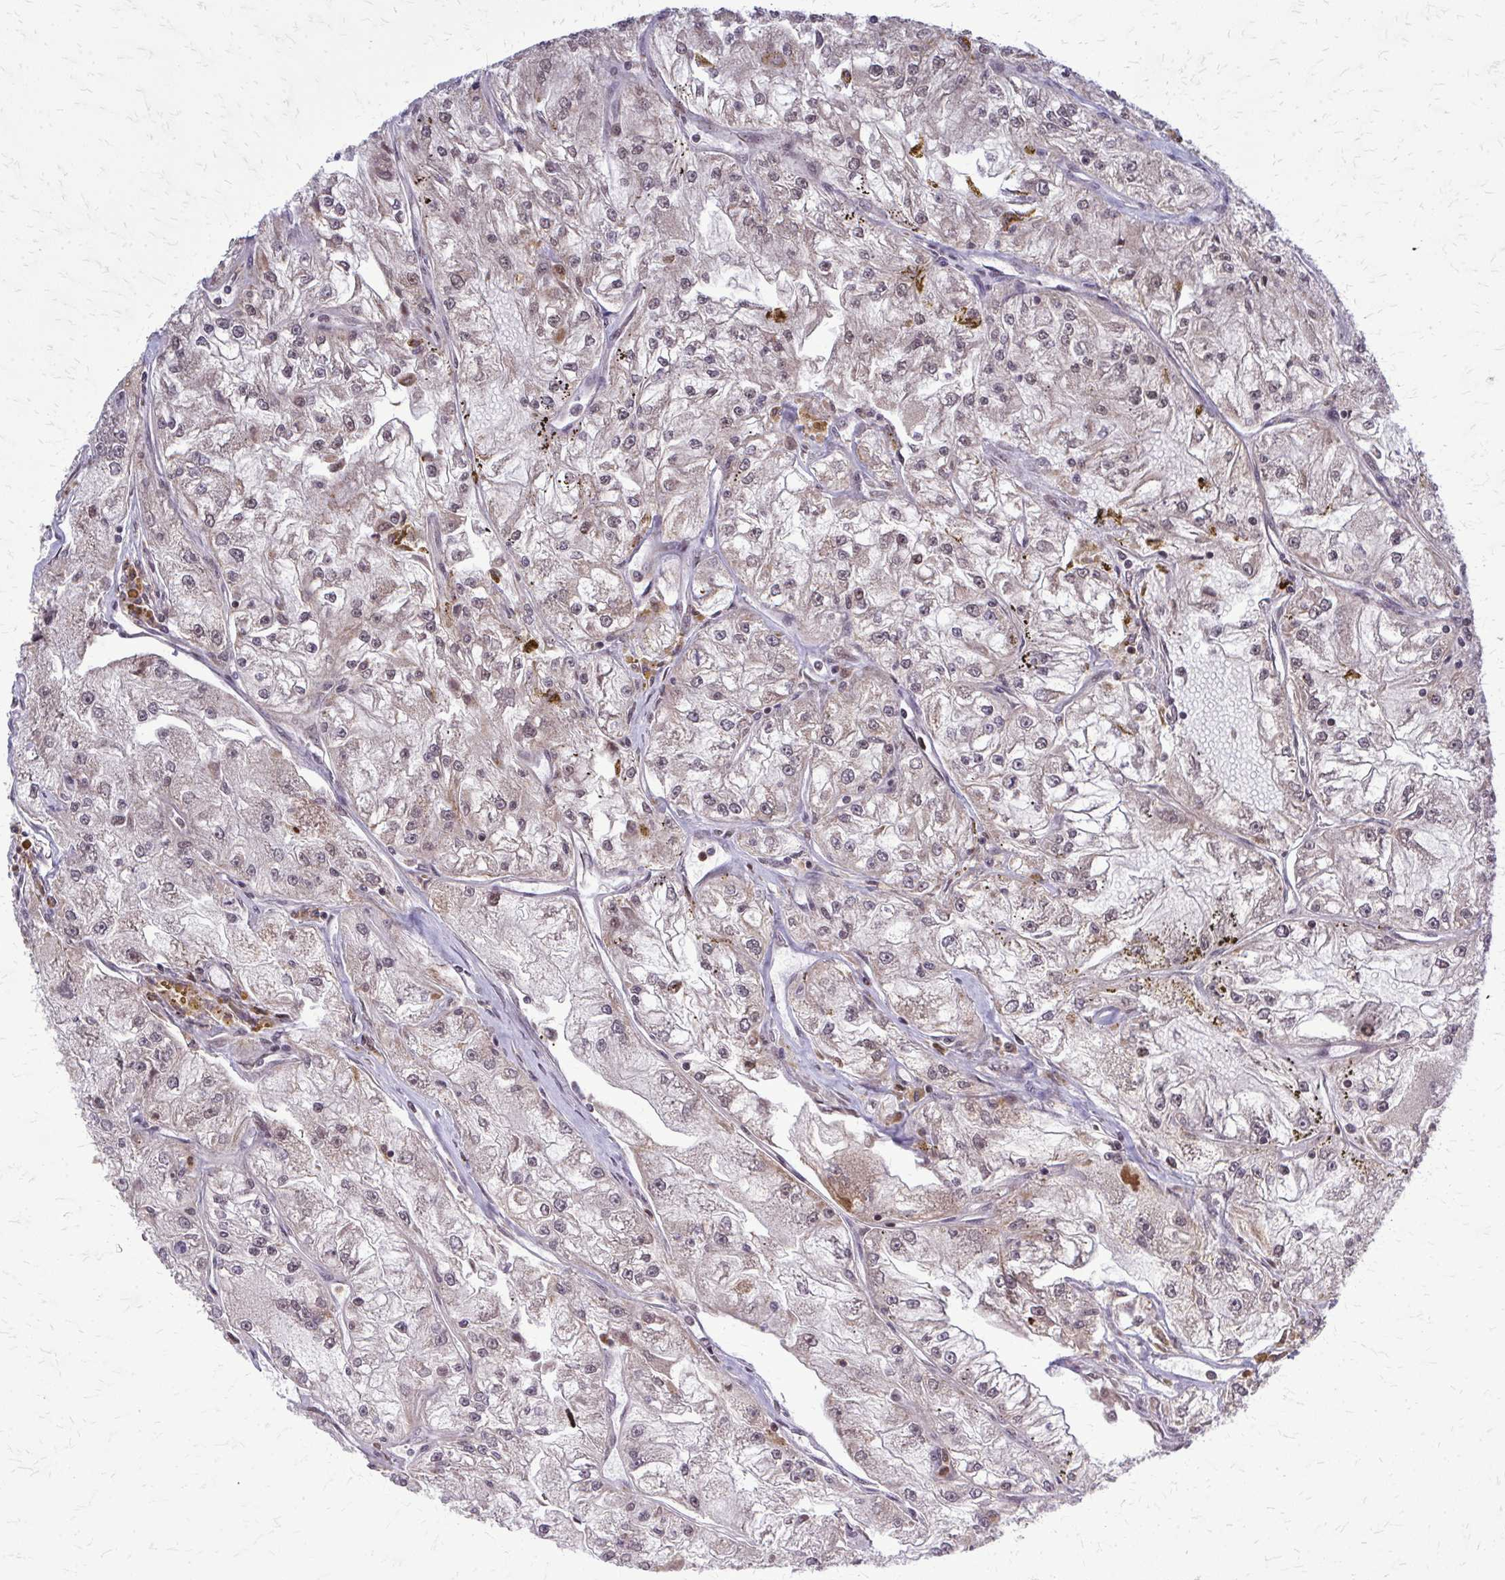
{"staining": {"intensity": "moderate", "quantity": "<25%", "location": "nuclear"}, "tissue": "renal cancer", "cell_type": "Tumor cells", "image_type": "cancer", "snomed": [{"axis": "morphology", "description": "Adenocarcinoma, NOS"}, {"axis": "topography", "description": "Kidney"}], "caption": "This is an image of immunohistochemistry (IHC) staining of renal cancer, which shows moderate expression in the nuclear of tumor cells.", "gene": "HDAC3", "patient": {"sex": "female", "age": 72}}